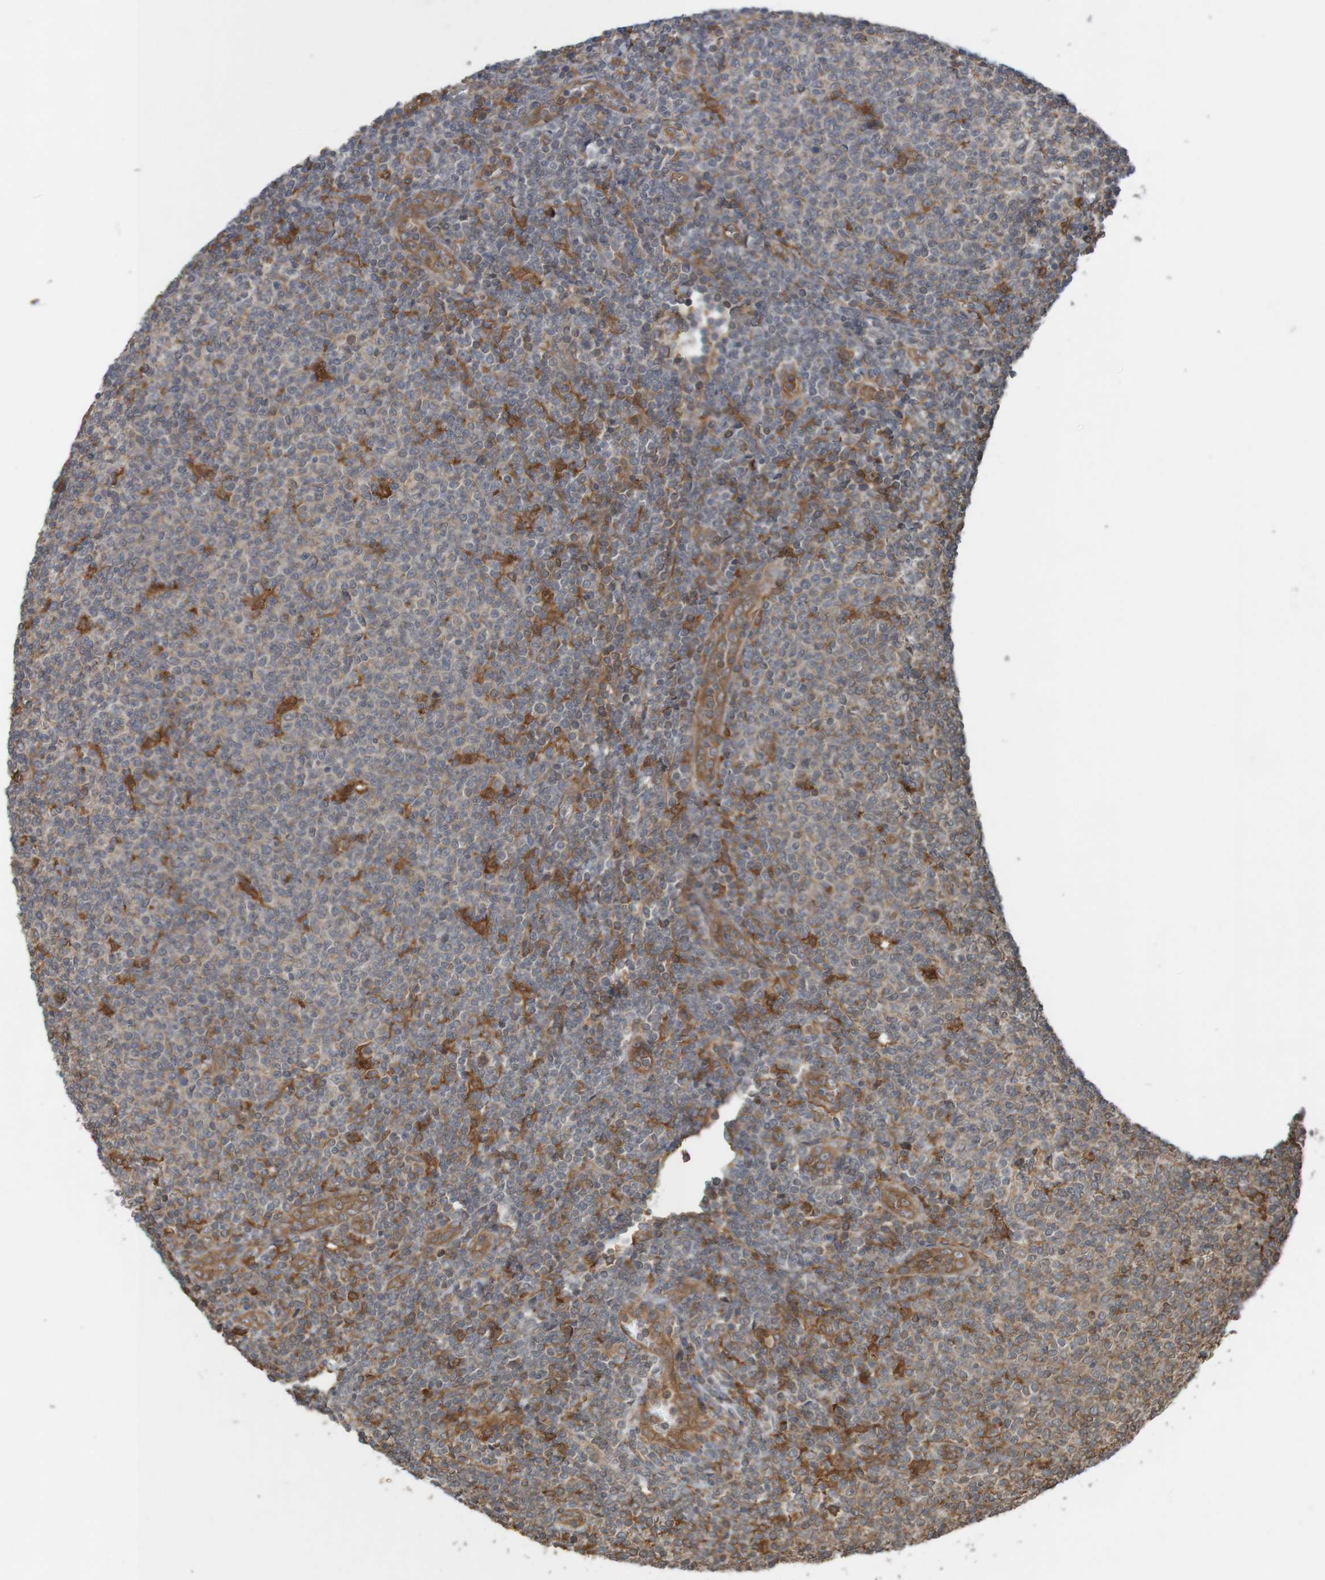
{"staining": {"intensity": "weak", "quantity": "<25%", "location": "cytoplasmic/membranous"}, "tissue": "lymphoma", "cell_type": "Tumor cells", "image_type": "cancer", "snomed": [{"axis": "morphology", "description": "Malignant lymphoma, non-Hodgkin's type, Low grade"}, {"axis": "topography", "description": "Lymph node"}], "caption": "High power microscopy image of an IHC micrograph of lymphoma, revealing no significant staining in tumor cells.", "gene": "ARHGEF11", "patient": {"sex": "male", "age": 66}}